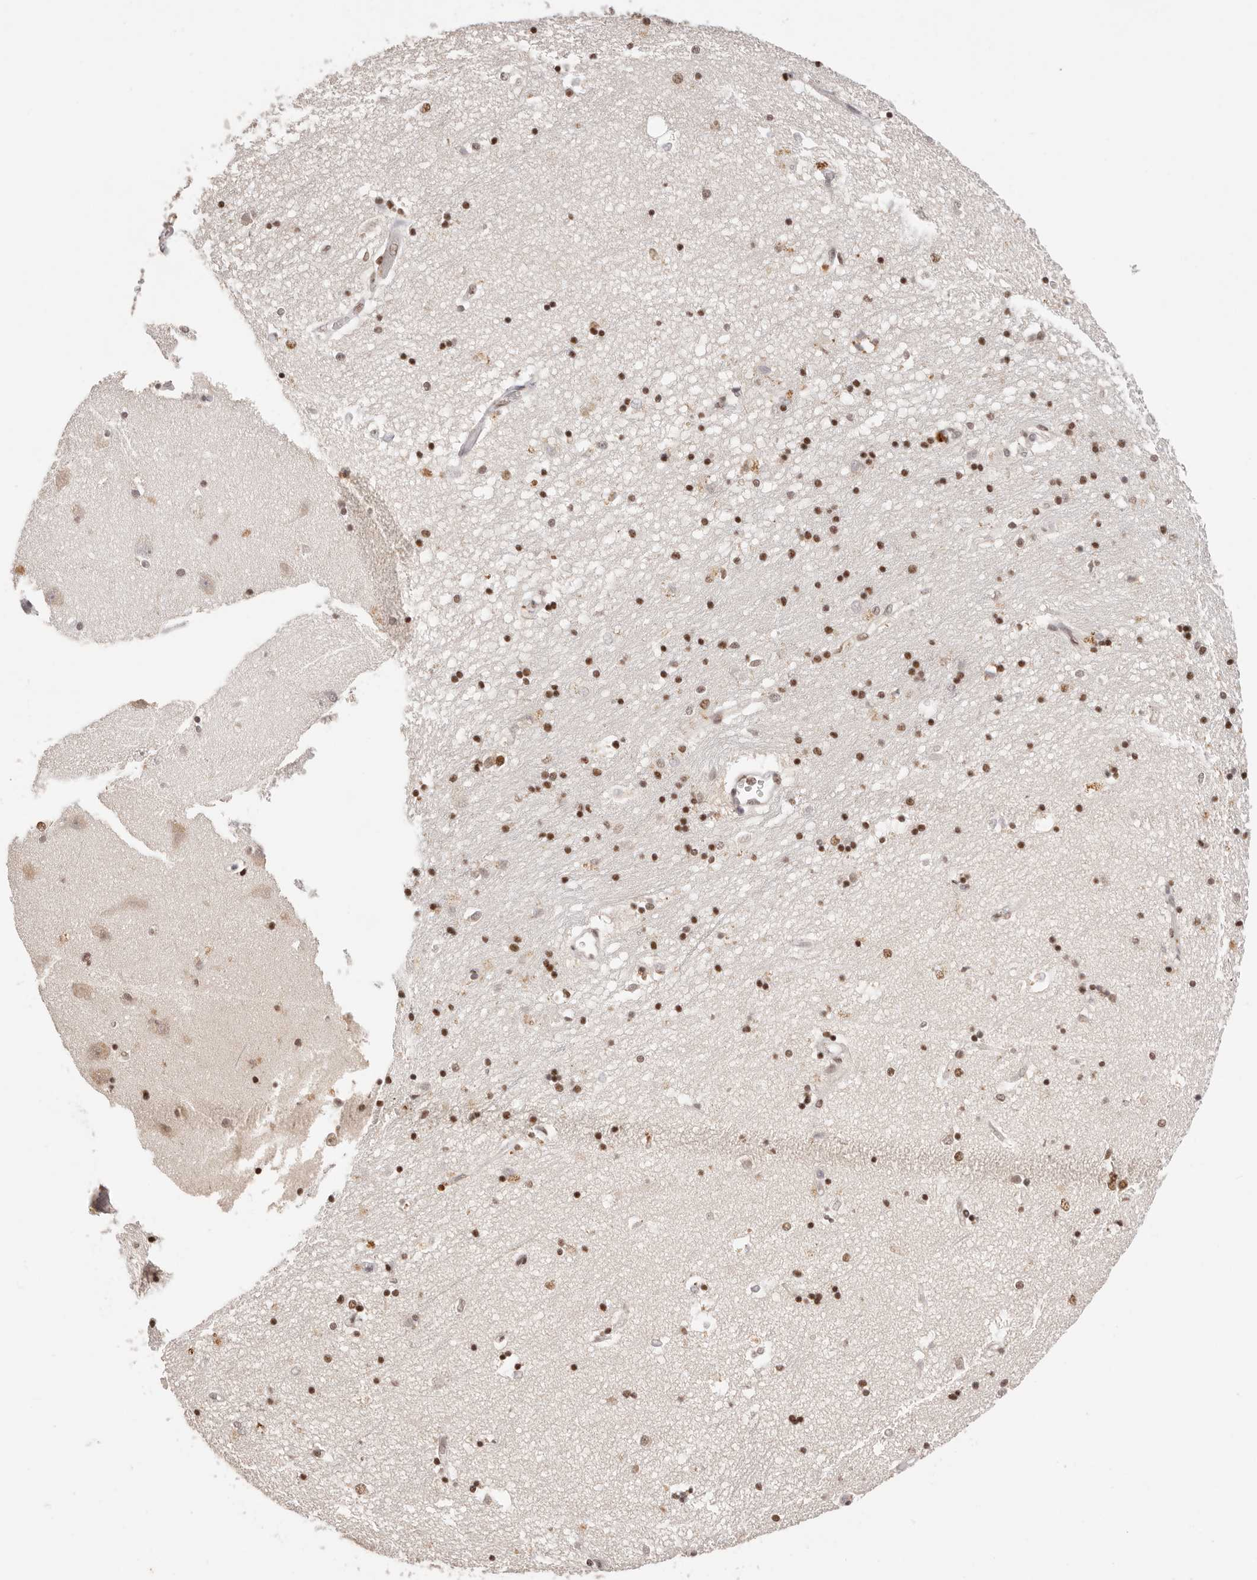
{"staining": {"intensity": "strong", "quantity": "25%-75%", "location": "nuclear"}, "tissue": "hippocampus", "cell_type": "Glial cells", "image_type": "normal", "snomed": [{"axis": "morphology", "description": "Normal tissue, NOS"}, {"axis": "topography", "description": "Hippocampus"}], "caption": "A photomicrograph of hippocampus stained for a protein shows strong nuclear brown staining in glial cells.", "gene": "RFC3", "patient": {"sex": "male", "age": 45}}